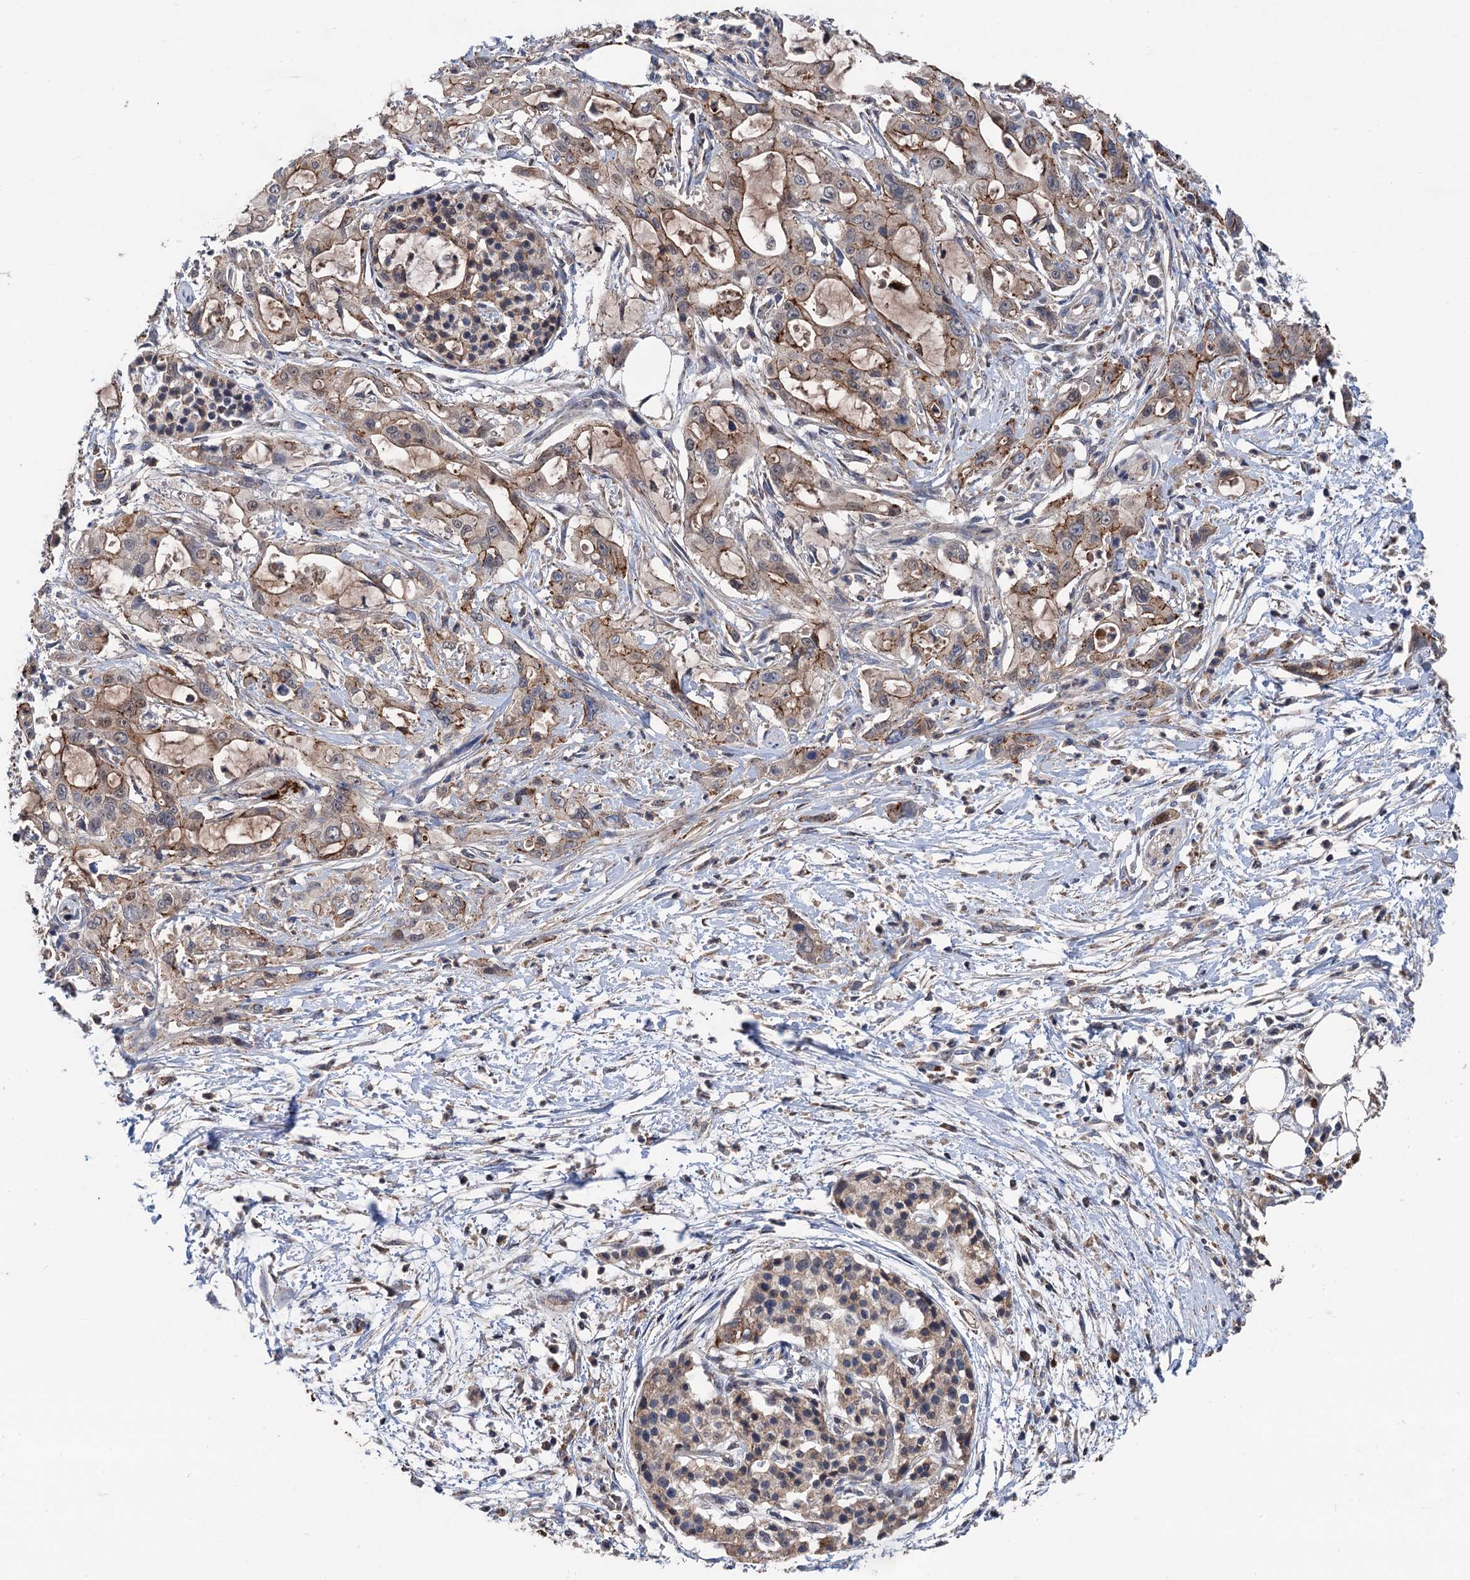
{"staining": {"intensity": "moderate", "quantity": "25%-75%", "location": "cytoplasmic/membranous"}, "tissue": "pancreatic cancer", "cell_type": "Tumor cells", "image_type": "cancer", "snomed": [{"axis": "morphology", "description": "Adenocarcinoma, NOS"}, {"axis": "topography", "description": "Pancreas"}], "caption": "Immunohistochemical staining of pancreatic cancer reveals moderate cytoplasmic/membranous protein positivity in approximately 25%-75% of tumor cells.", "gene": "DGLUCY", "patient": {"sex": "male", "age": 68}}